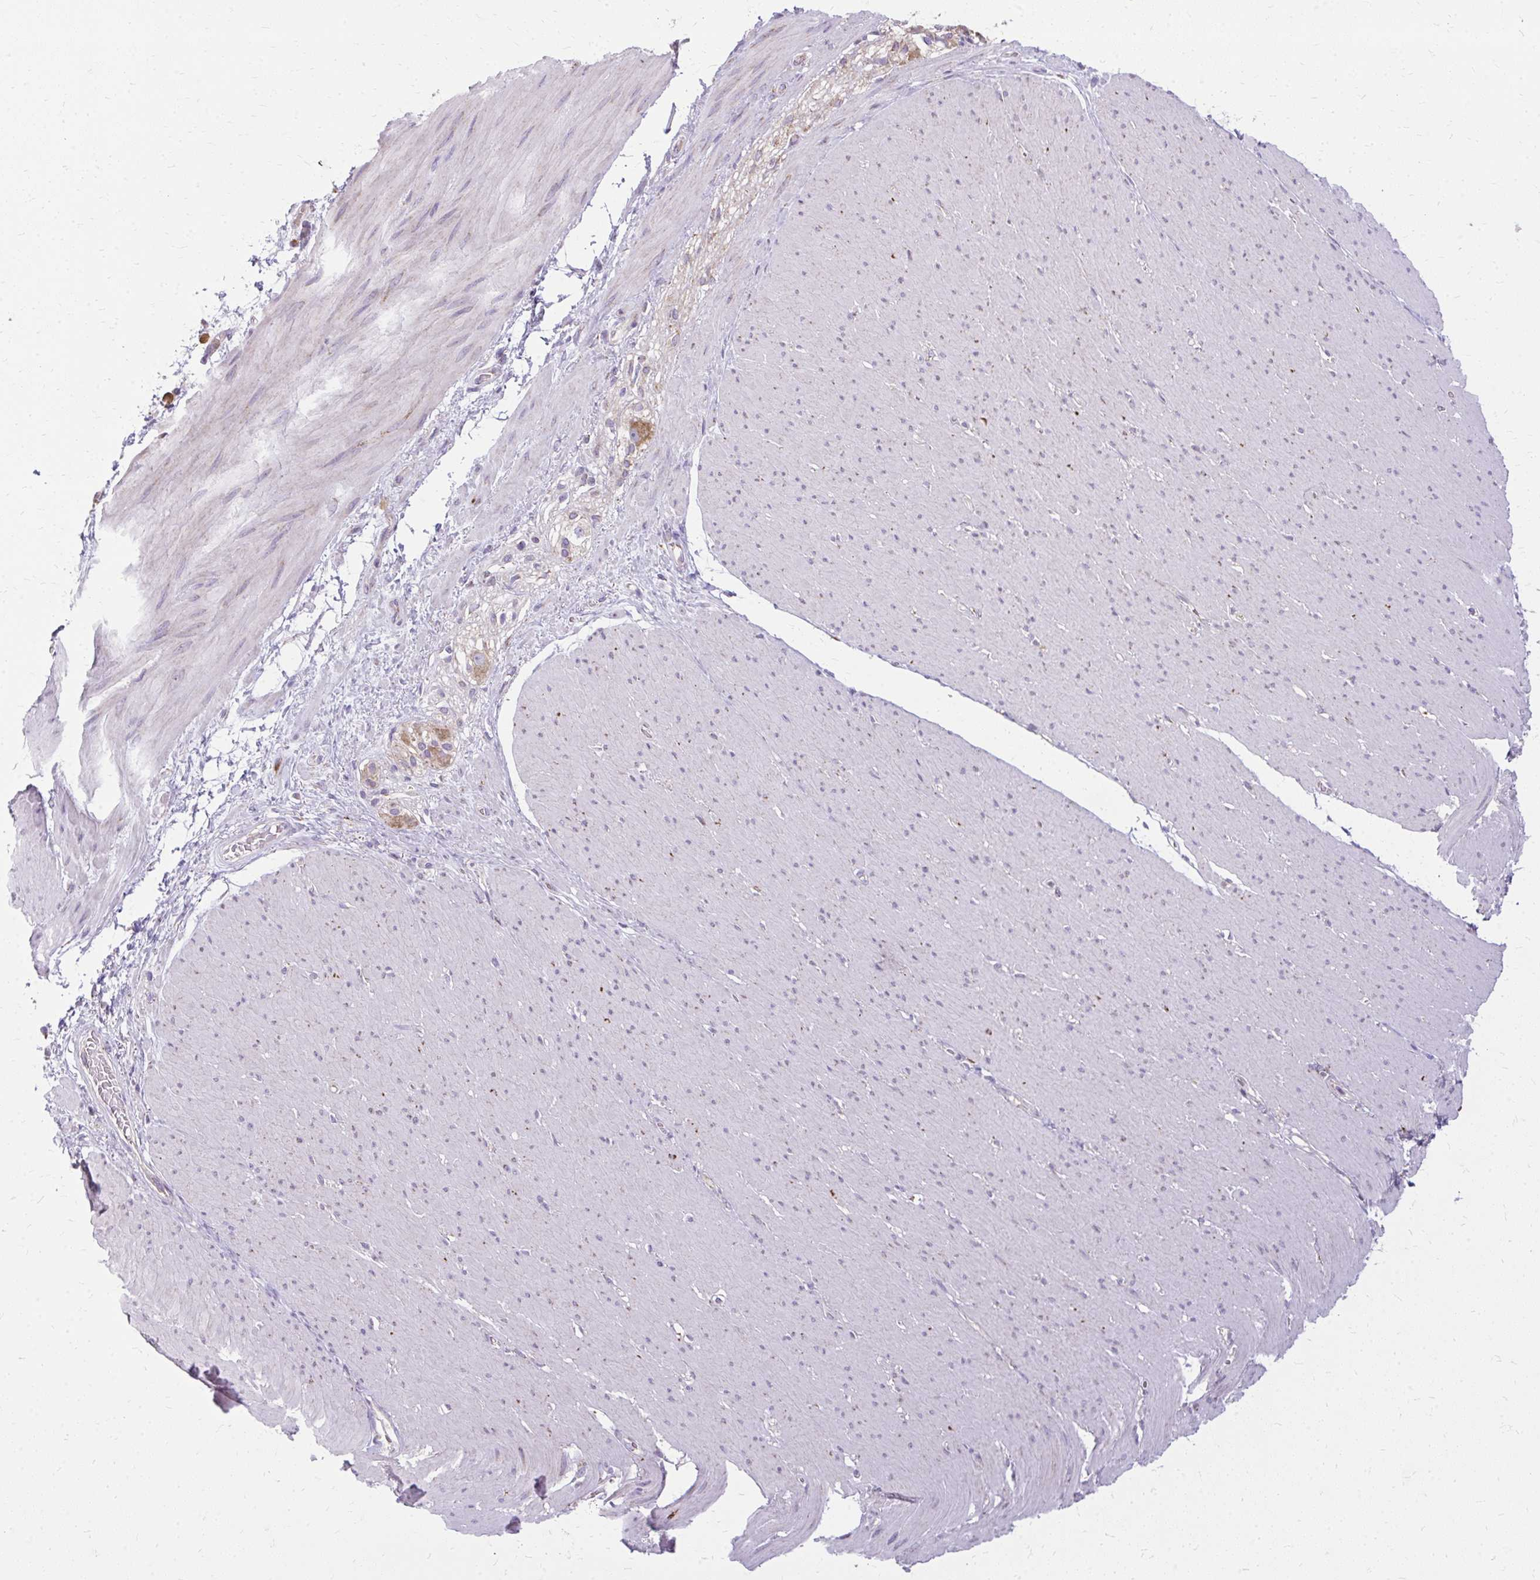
{"staining": {"intensity": "negative", "quantity": "none", "location": "none"}, "tissue": "smooth muscle", "cell_type": "Smooth muscle cells", "image_type": "normal", "snomed": [{"axis": "morphology", "description": "Normal tissue, NOS"}, {"axis": "topography", "description": "Smooth muscle"}, {"axis": "topography", "description": "Rectum"}], "caption": "Smooth muscle cells are negative for brown protein staining in benign smooth muscle. Brightfield microscopy of IHC stained with DAB (brown) and hematoxylin (blue), captured at high magnification.", "gene": "IFIT1", "patient": {"sex": "male", "age": 53}}